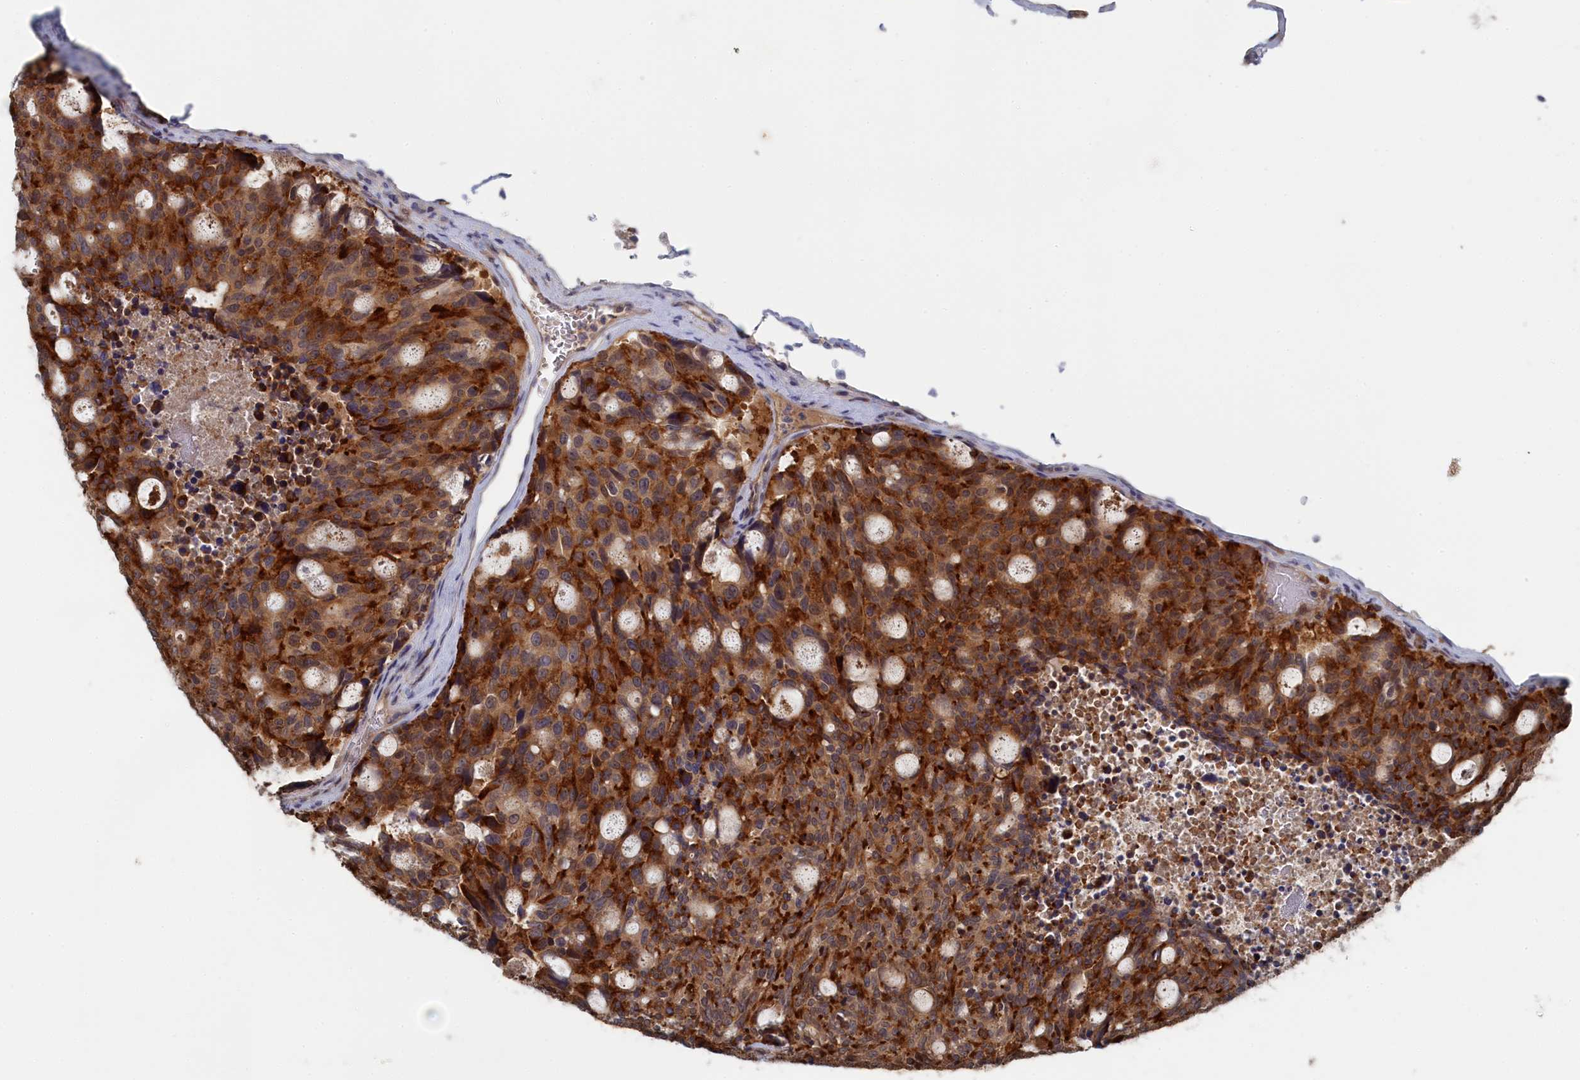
{"staining": {"intensity": "strong", "quantity": ">75%", "location": "cytoplasmic/membranous"}, "tissue": "carcinoid", "cell_type": "Tumor cells", "image_type": "cancer", "snomed": [{"axis": "morphology", "description": "Carcinoid, malignant, NOS"}, {"axis": "topography", "description": "Pancreas"}], "caption": "Protein staining of carcinoid (malignant) tissue reveals strong cytoplasmic/membranous positivity in approximately >75% of tumor cells.", "gene": "IRGQ", "patient": {"sex": "female", "age": 54}}